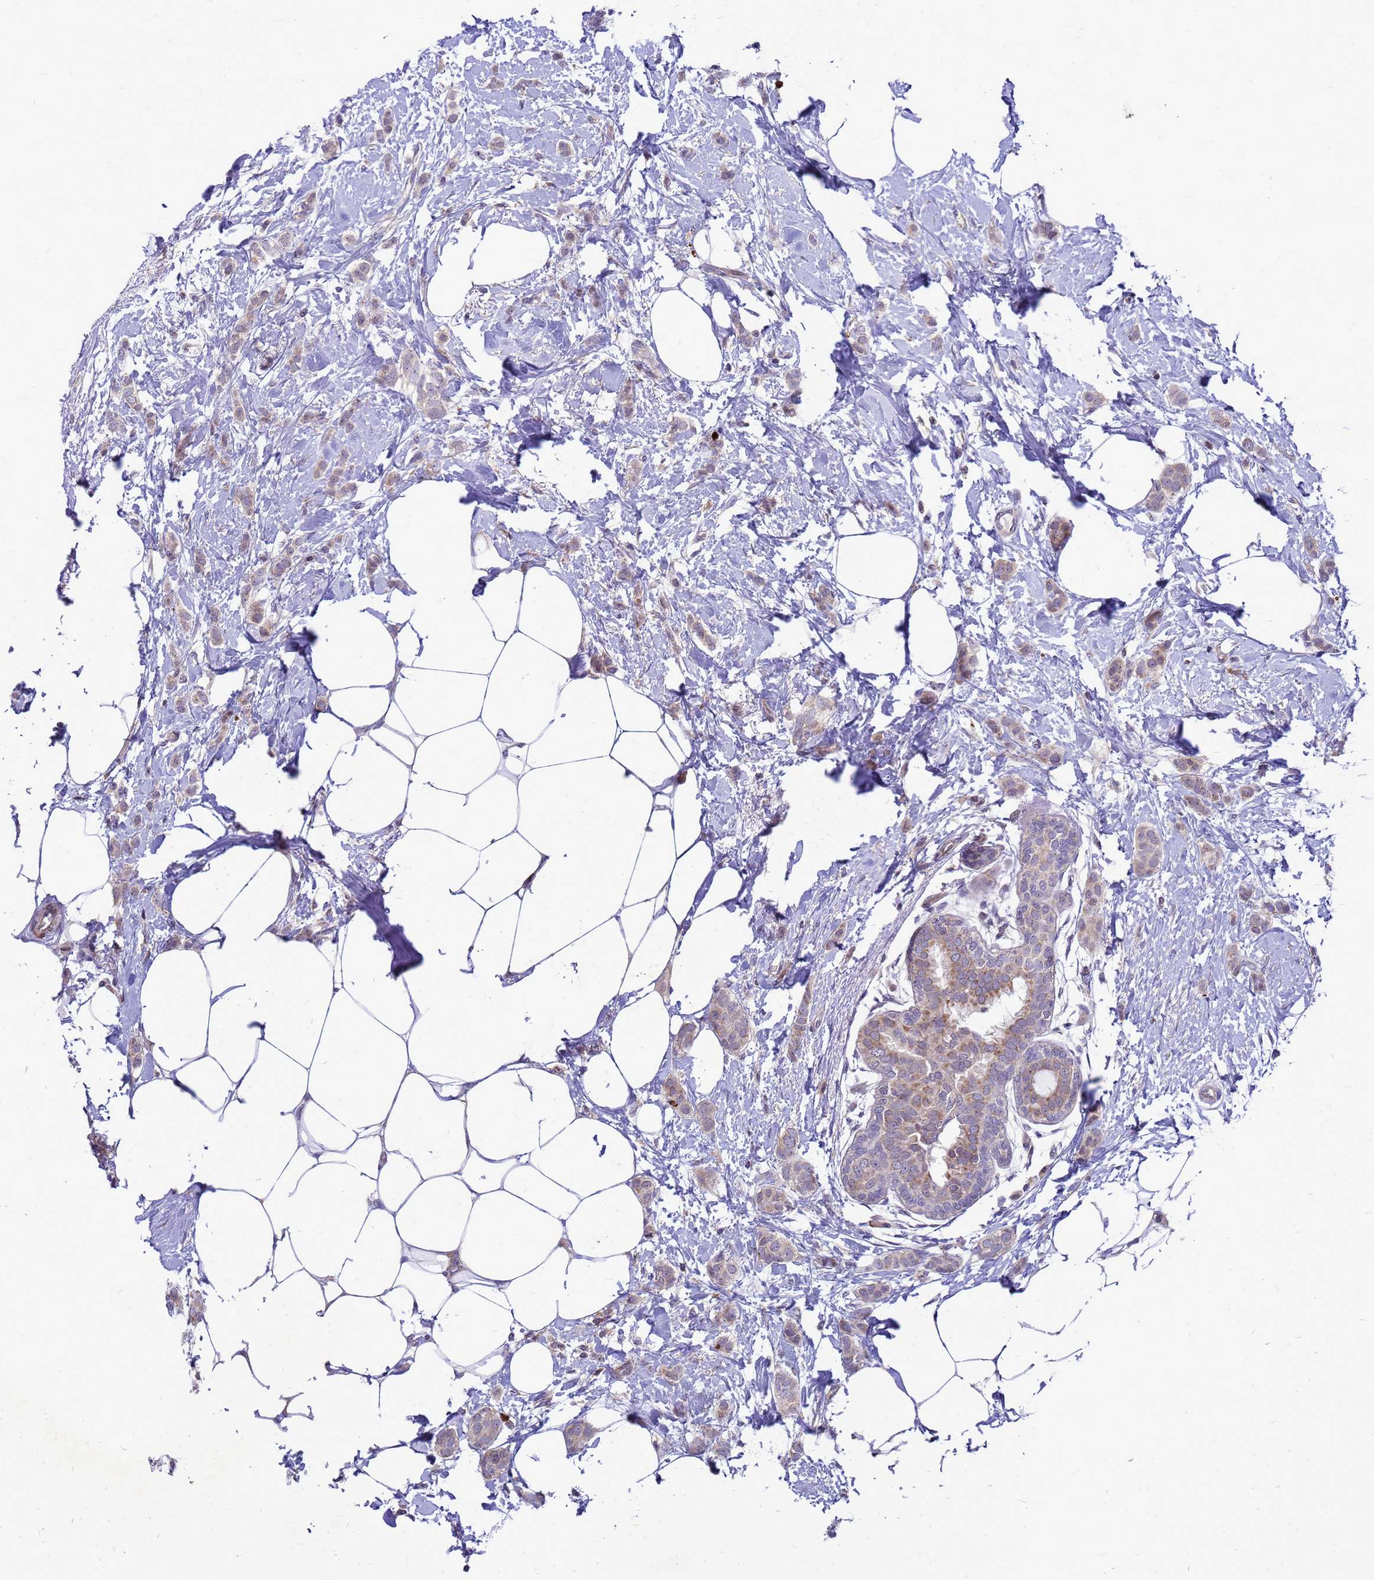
{"staining": {"intensity": "weak", "quantity": "25%-75%", "location": "cytoplasmic/membranous"}, "tissue": "breast cancer", "cell_type": "Tumor cells", "image_type": "cancer", "snomed": [{"axis": "morphology", "description": "Duct carcinoma"}, {"axis": "topography", "description": "Breast"}], "caption": "Brown immunohistochemical staining in human breast infiltrating ductal carcinoma exhibits weak cytoplasmic/membranous positivity in approximately 25%-75% of tumor cells. The protein of interest is stained brown, and the nuclei are stained in blue (DAB (3,3'-diaminobenzidine) IHC with brightfield microscopy, high magnification).", "gene": "C12orf43", "patient": {"sex": "female", "age": 72}}